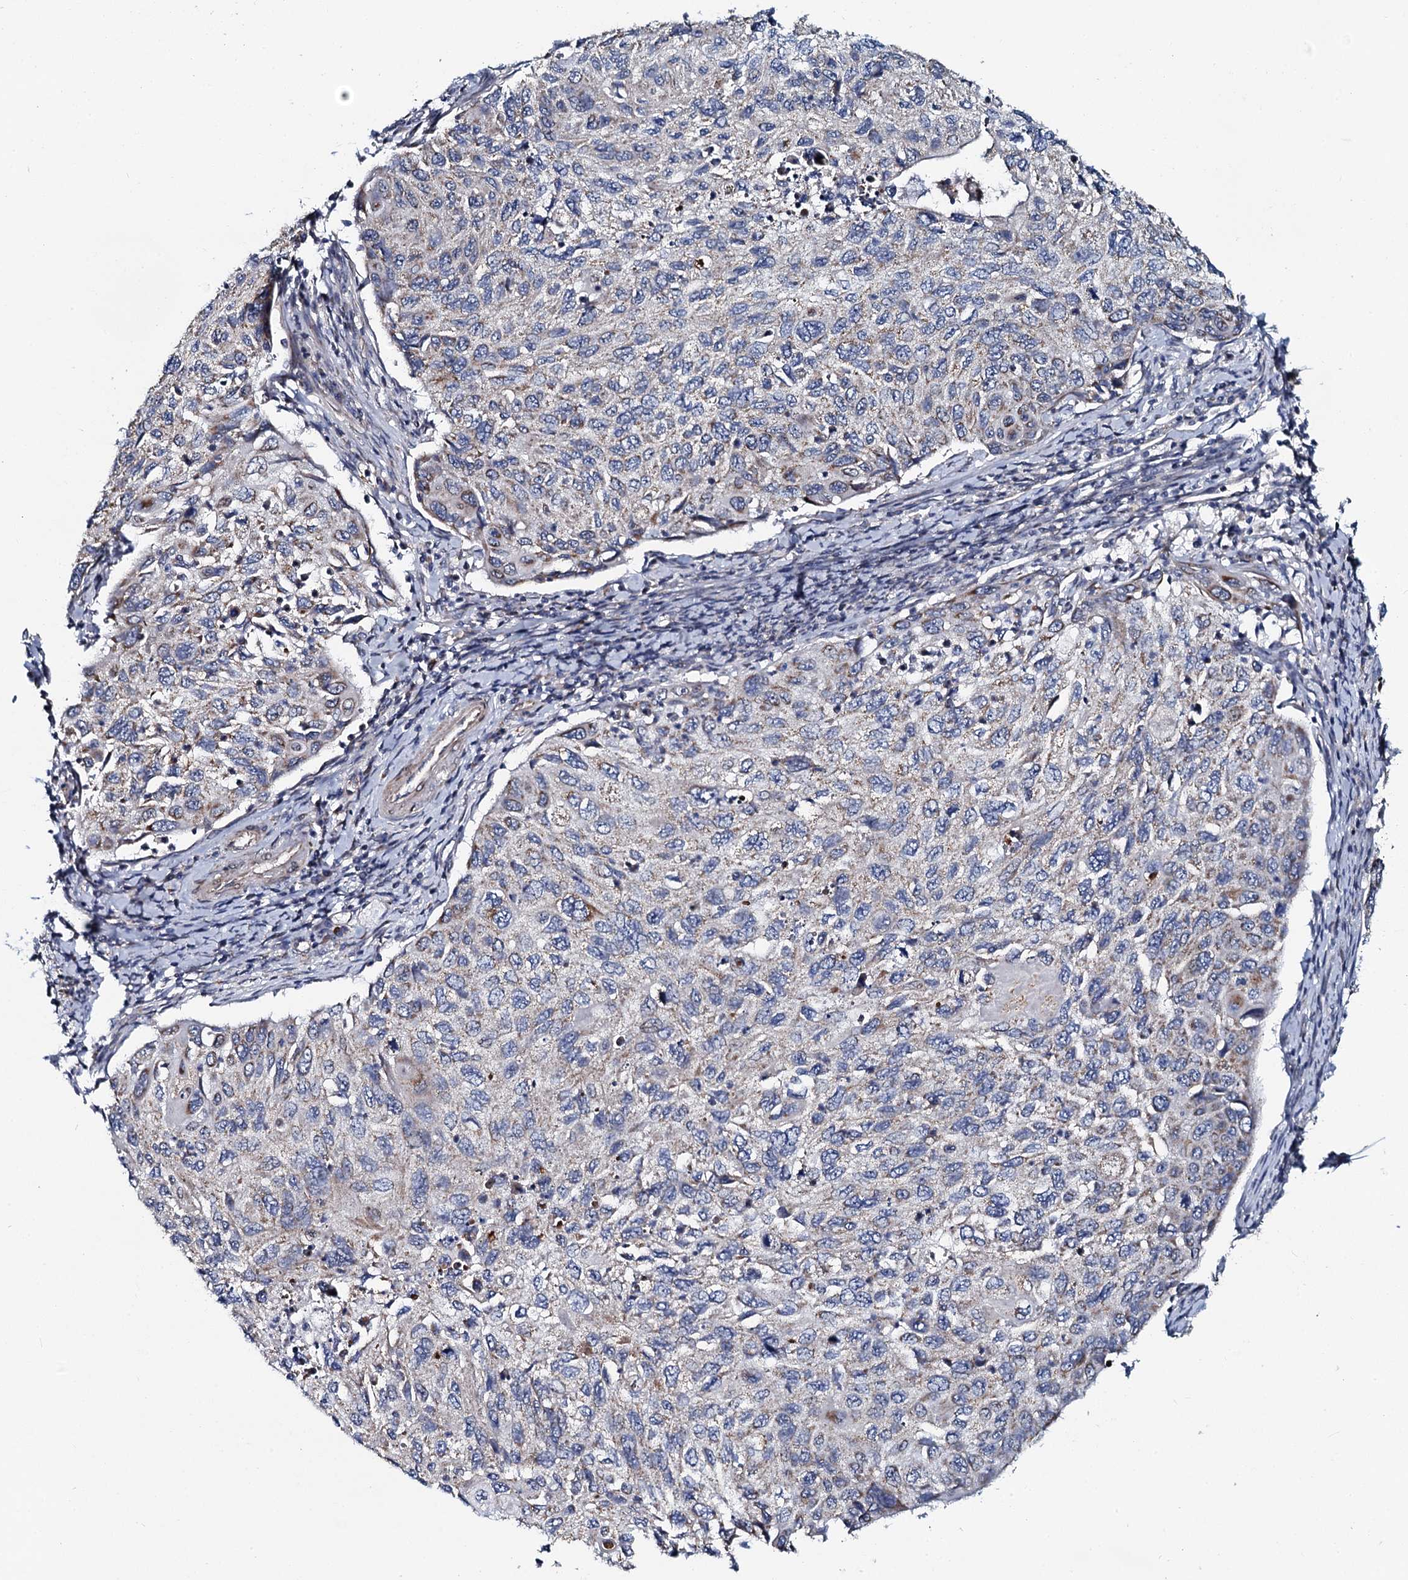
{"staining": {"intensity": "negative", "quantity": "none", "location": "none"}, "tissue": "cervical cancer", "cell_type": "Tumor cells", "image_type": "cancer", "snomed": [{"axis": "morphology", "description": "Squamous cell carcinoma, NOS"}, {"axis": "topography", "description": "Cervix"}], "caption": "This image is of cervical cancer (squamous cell carcinoma) stained with immunohistochemistry to label a protein in brown with the nuclei are counter-stained blue. There is no positivity in tumor cells.", "gene": "KCTD4", "patient": {"sex": "female", "age": 70}}